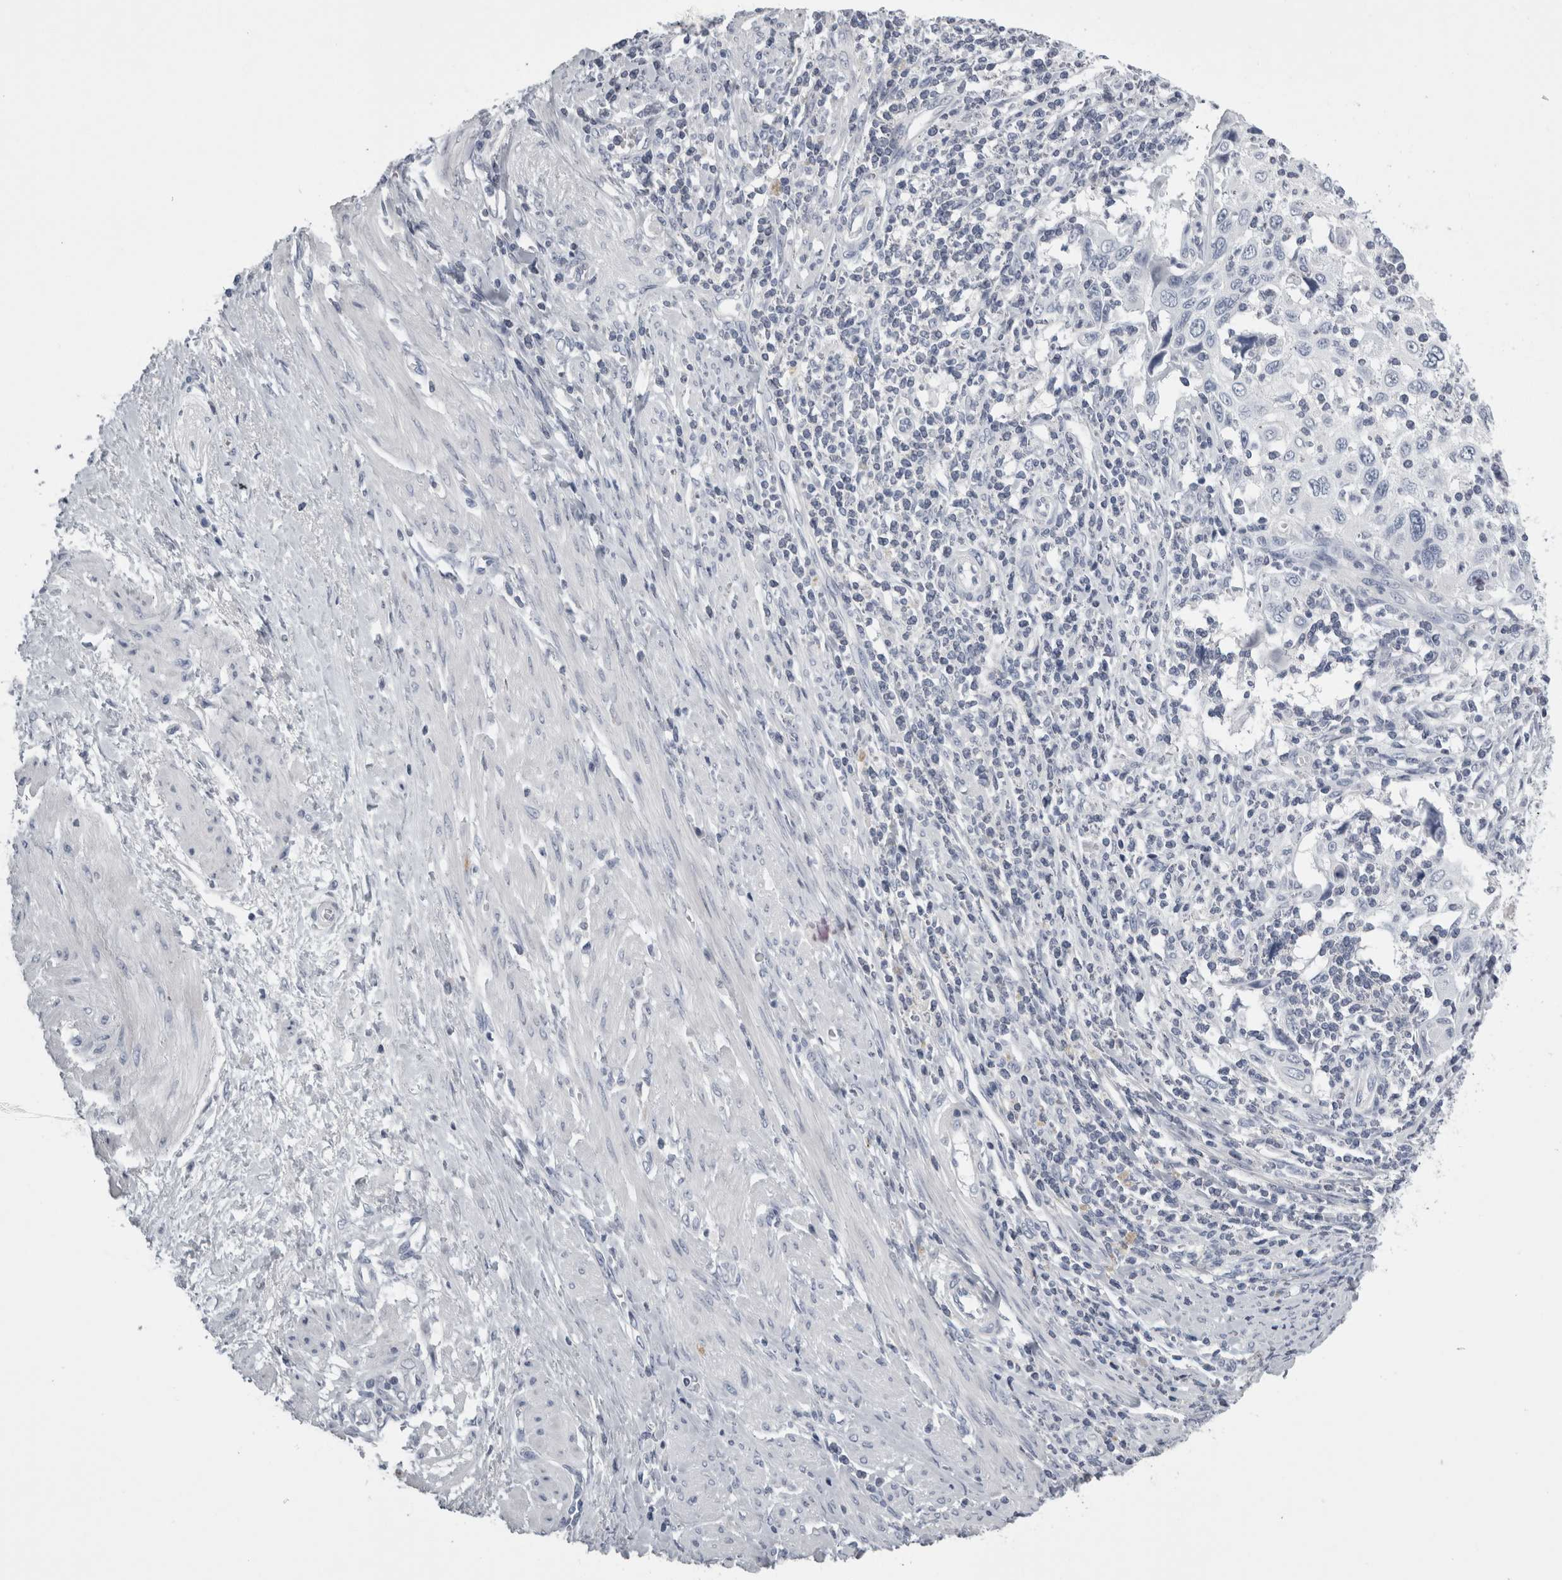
{"staining": {"intensity": "negative", "quantity": "none", "location": "none"}, "tissue": "cervical cancer", "cell_type": "Tumor cells", "image_type": "cancer", "snomed": [{"axis": "morphology", "description": "Squamous cell carcinoma, NOS"}, {"axis": "topography", "description": "Cervix"}], "caption": "Tumor cells show no significant protein positivity in cervical squamous cell carcinoma.", "gene": "TCAP", "patient": {"sex": "female", "age": 70}}